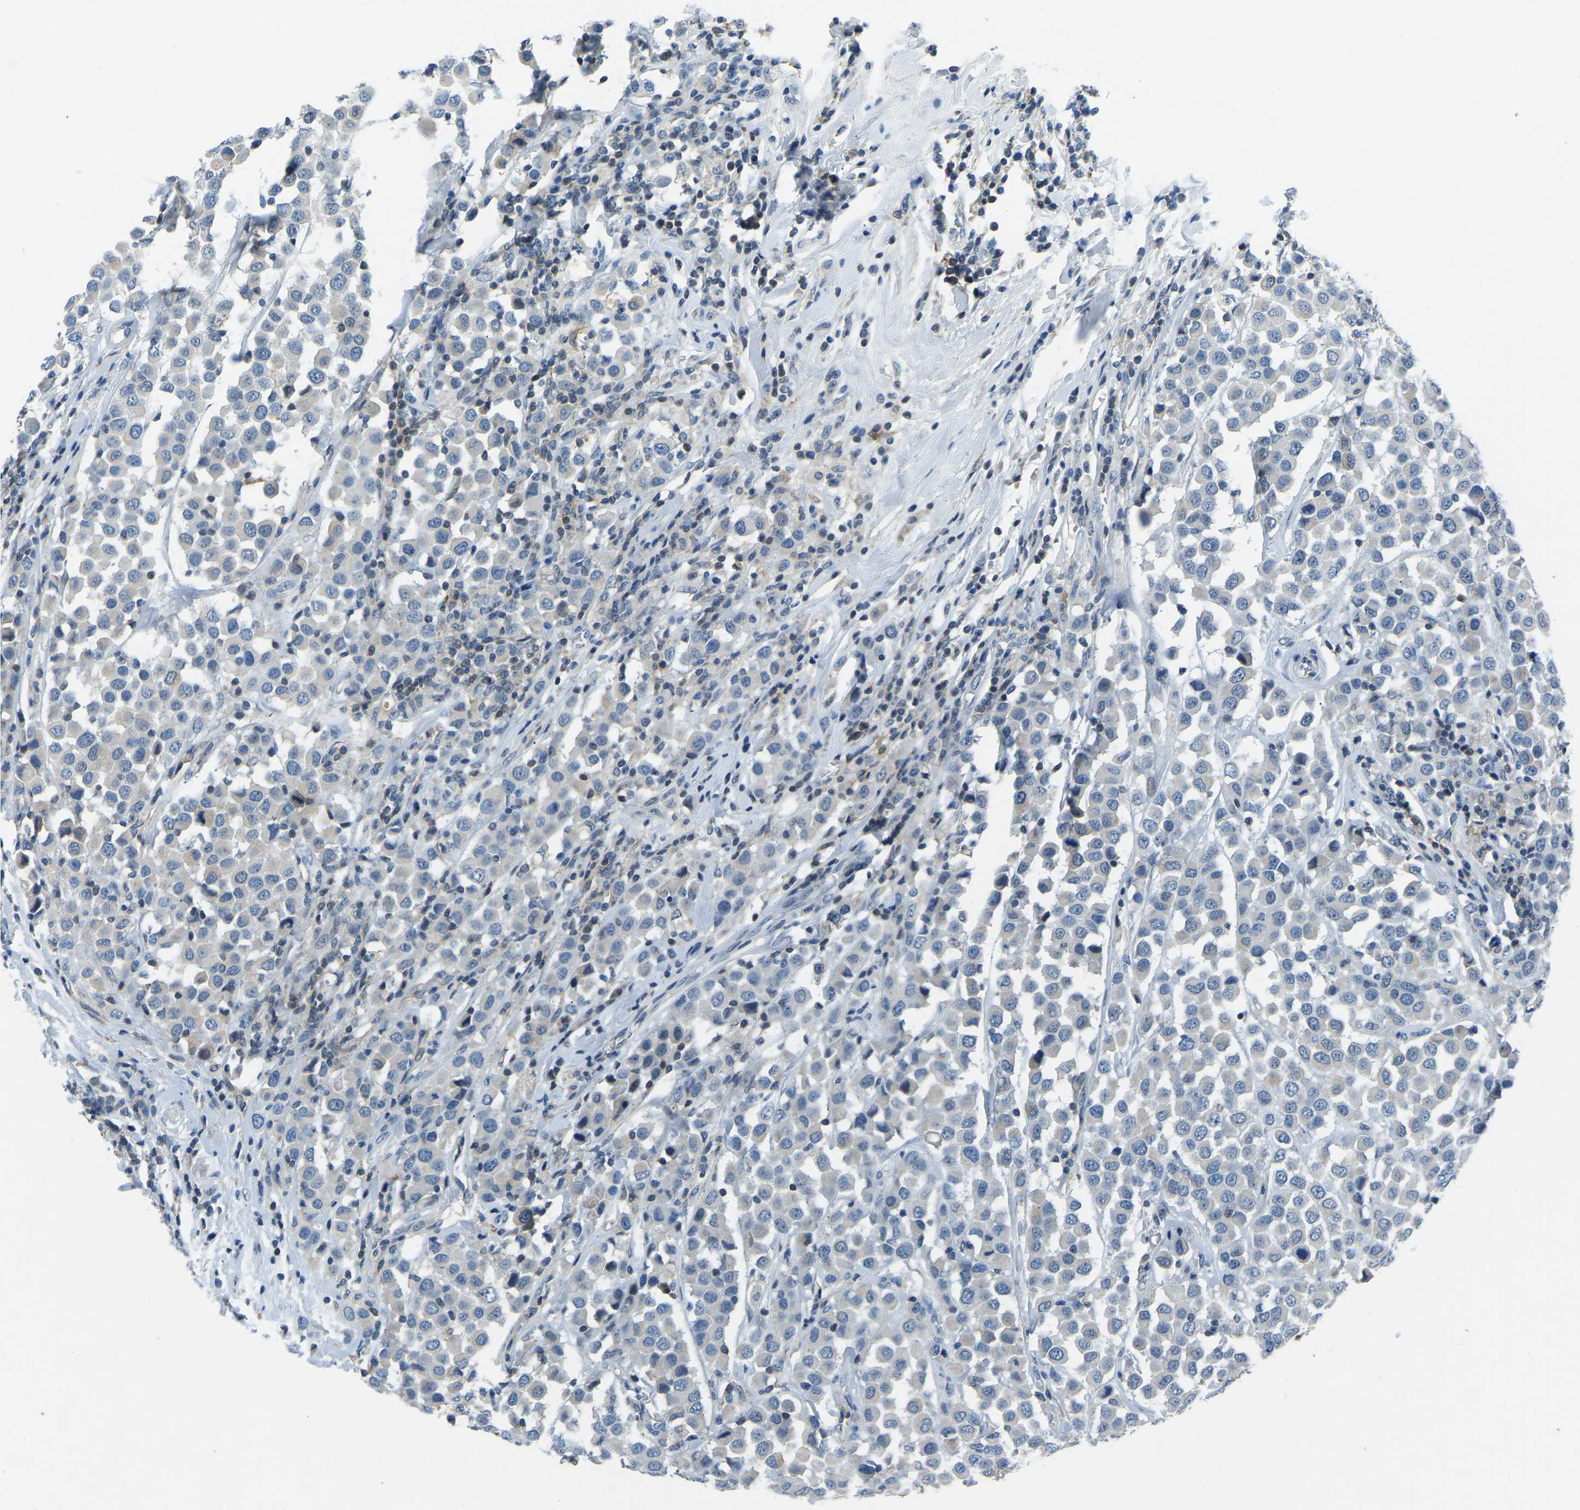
{"staining": {"intensity": "negative", "quantity": "none", "location": "none"}, "tissue": "breast cancer", "cell_type": "Tumor cells", "image_type": "cancer", "snomed": [{"axis": "morphology", "description": "Duct carcinoma"}, {"axis": "topography", "description": "Breast"}], "caption": "Human infiltrating ductal carcinoma (breast) stained for a protein using IHC displays no expression in tumor cells.", "gene": "XIRP1", "patient": {"sex": "female", "age": 61}}